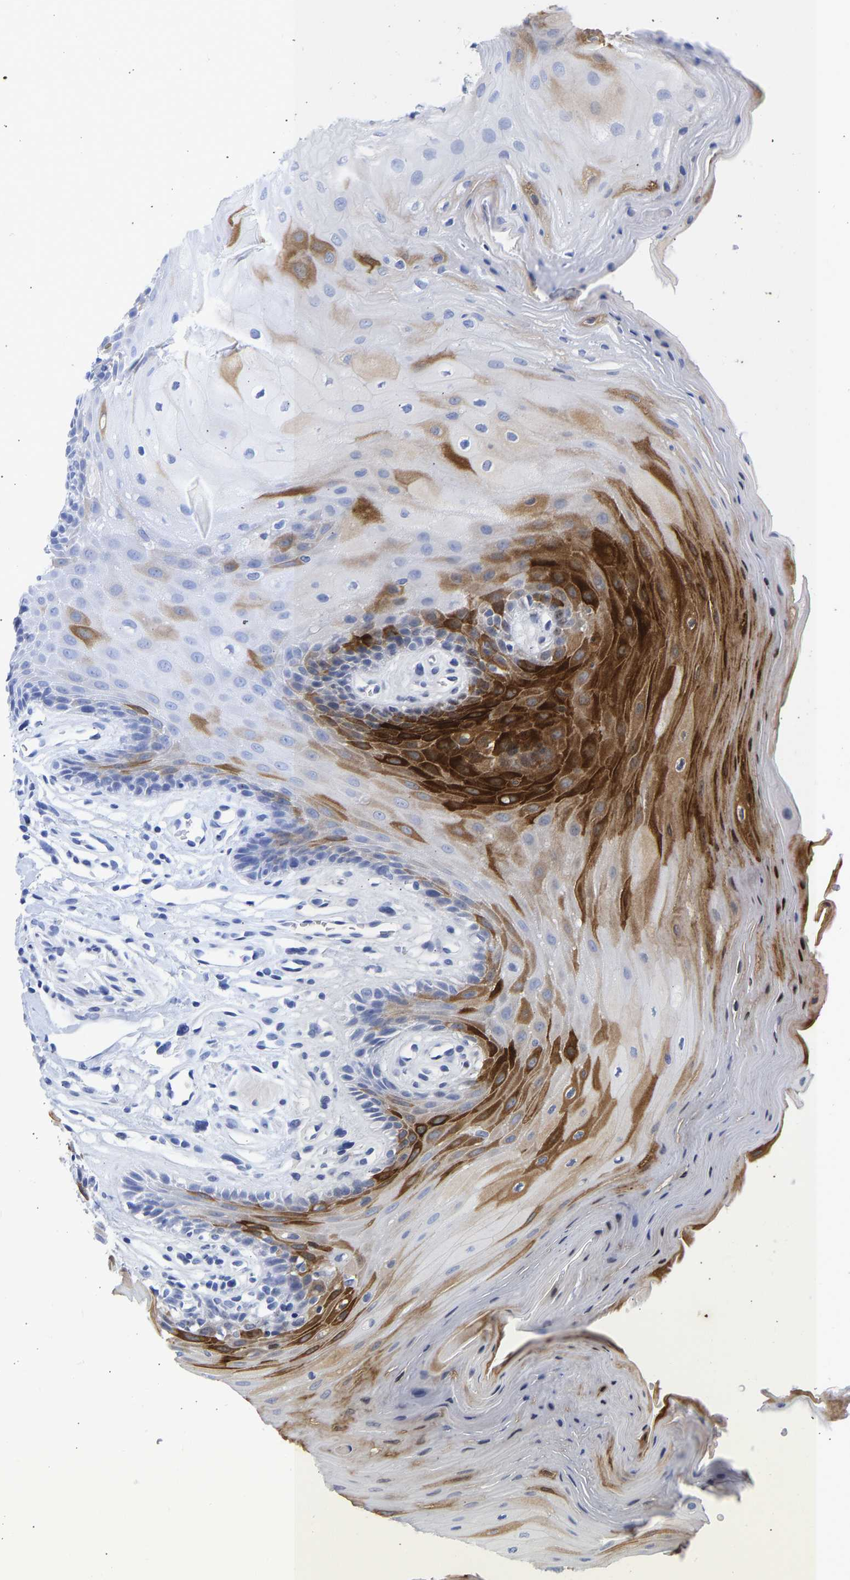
{"staining": {"intensity": "strong", "quantity": "25%-75%", "location": "cytoplasmic/membranous"}, "tissue": "oral mucosa", "cell_type": "Squamous epithelial cells", "image_type": "normal", "snomed": [{"axis": "morphology", "description": "Normal tissue, NOS"}, {"axis": "morphology", "description": "Squamous cell carcinoma, NOS"}, {"axis": "topography", "description": "Oral tissue"}, {"axis": "topography", "description": "Head-Neck"}], "caption": "Human oral mucosa stained with a brown dye displays strong cytoplasmic/membranous positive expression in about 25%-75% of squamous epithelial cells.", "gene": "KRT1", "patient": {"sex": "male", "age": 71}}